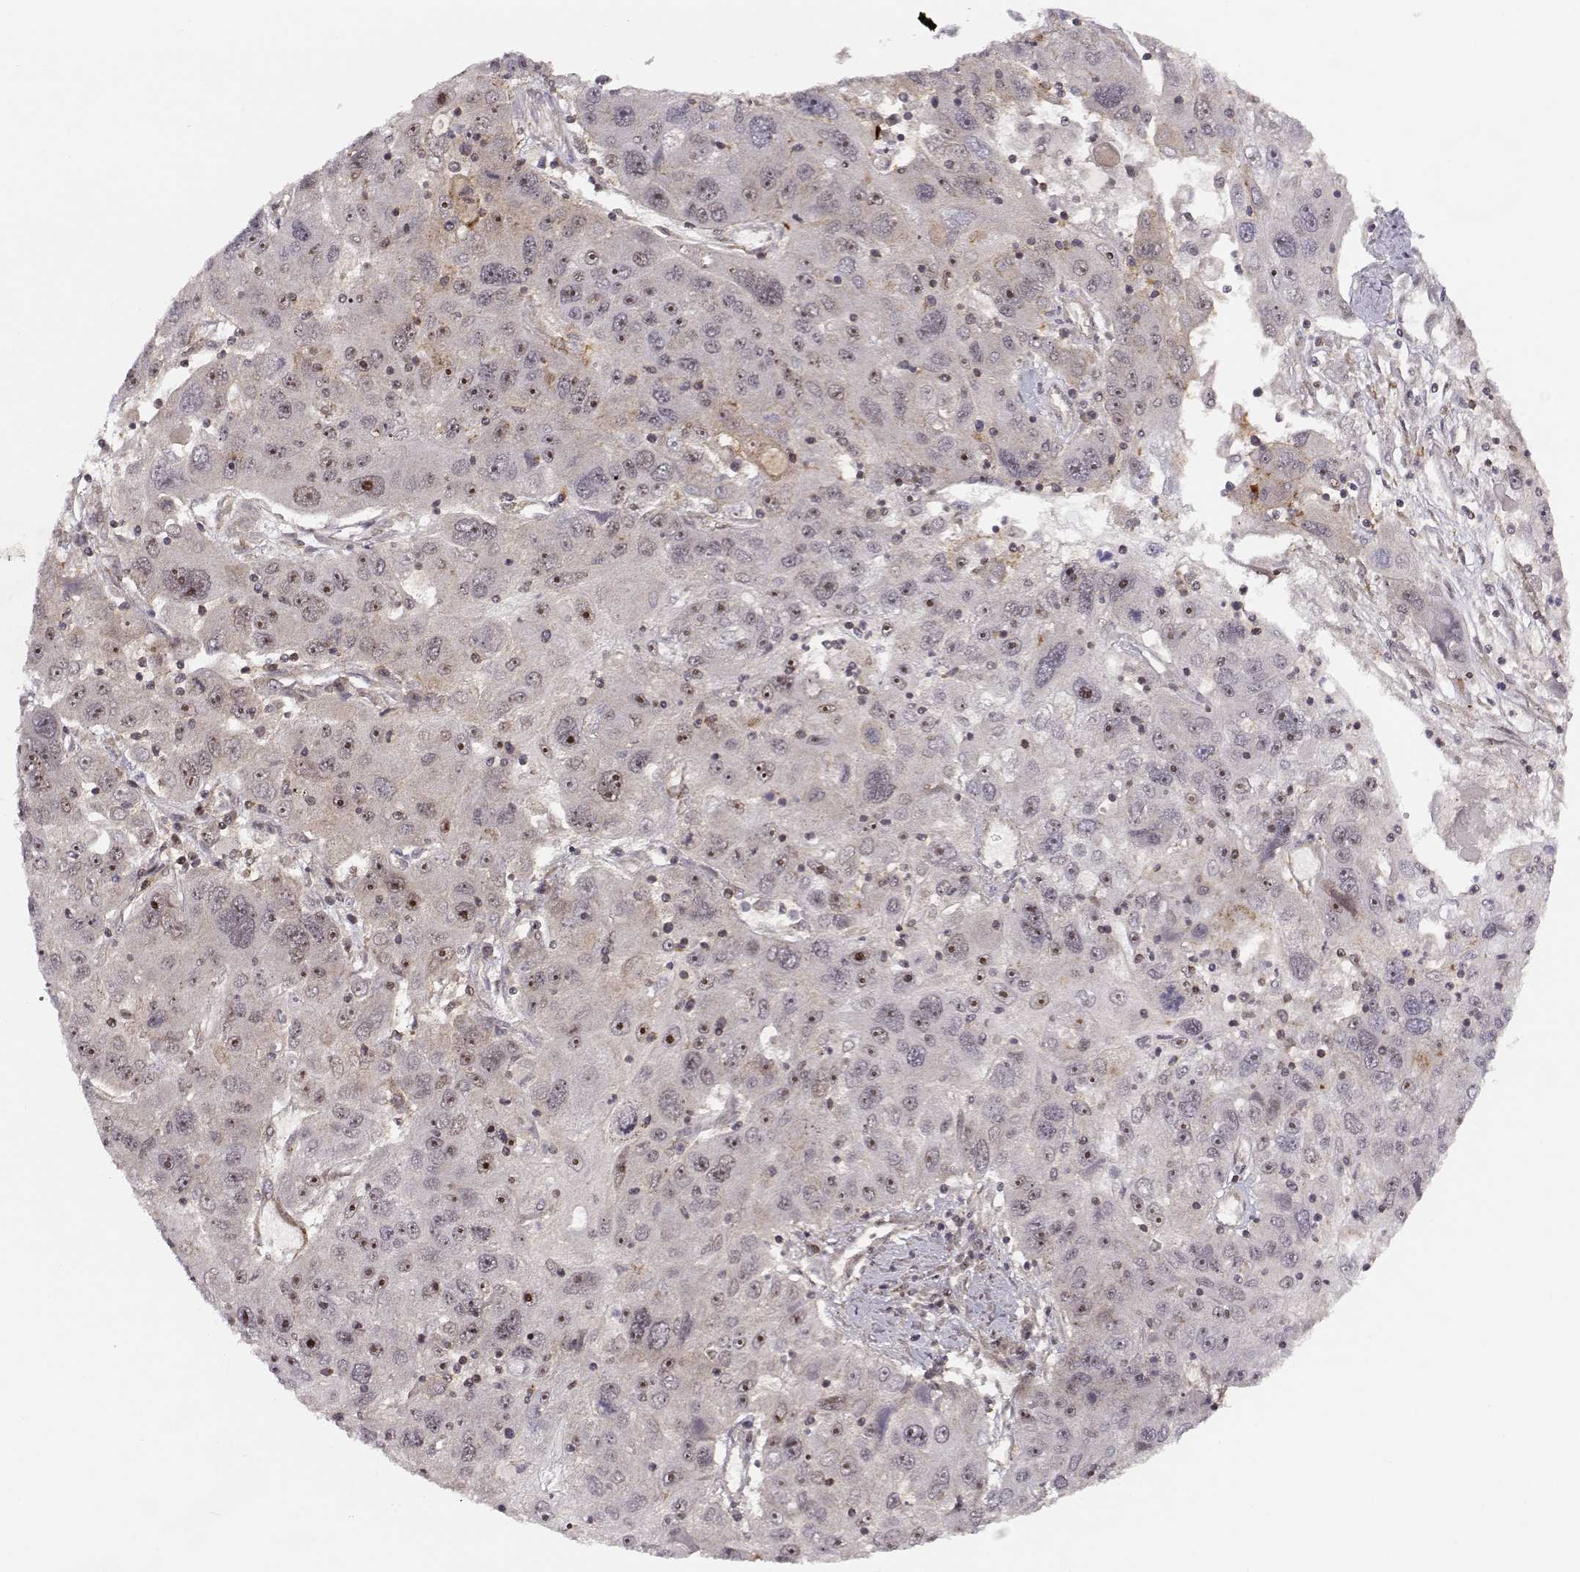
{"staining": {"intensity": "strong", "quantity": "<25%", "location": "nuclear"}, "tissue": "stomach cancer", "cell_type": "Tumor cells", "image_type": "cancer", "snomed": [{"axis": "morphology", "description": "Adenocarcinoma, NOS"}, {"axis": "topography", "description": "Stomach"}], "caption": "About <25% of tumor cells in stomach cancer reveal strong nuclear protein expression as visualized by brown immunohistochemical staining.", "gene": "CIR1", "patient": {"sex": "male", "age": 56}}